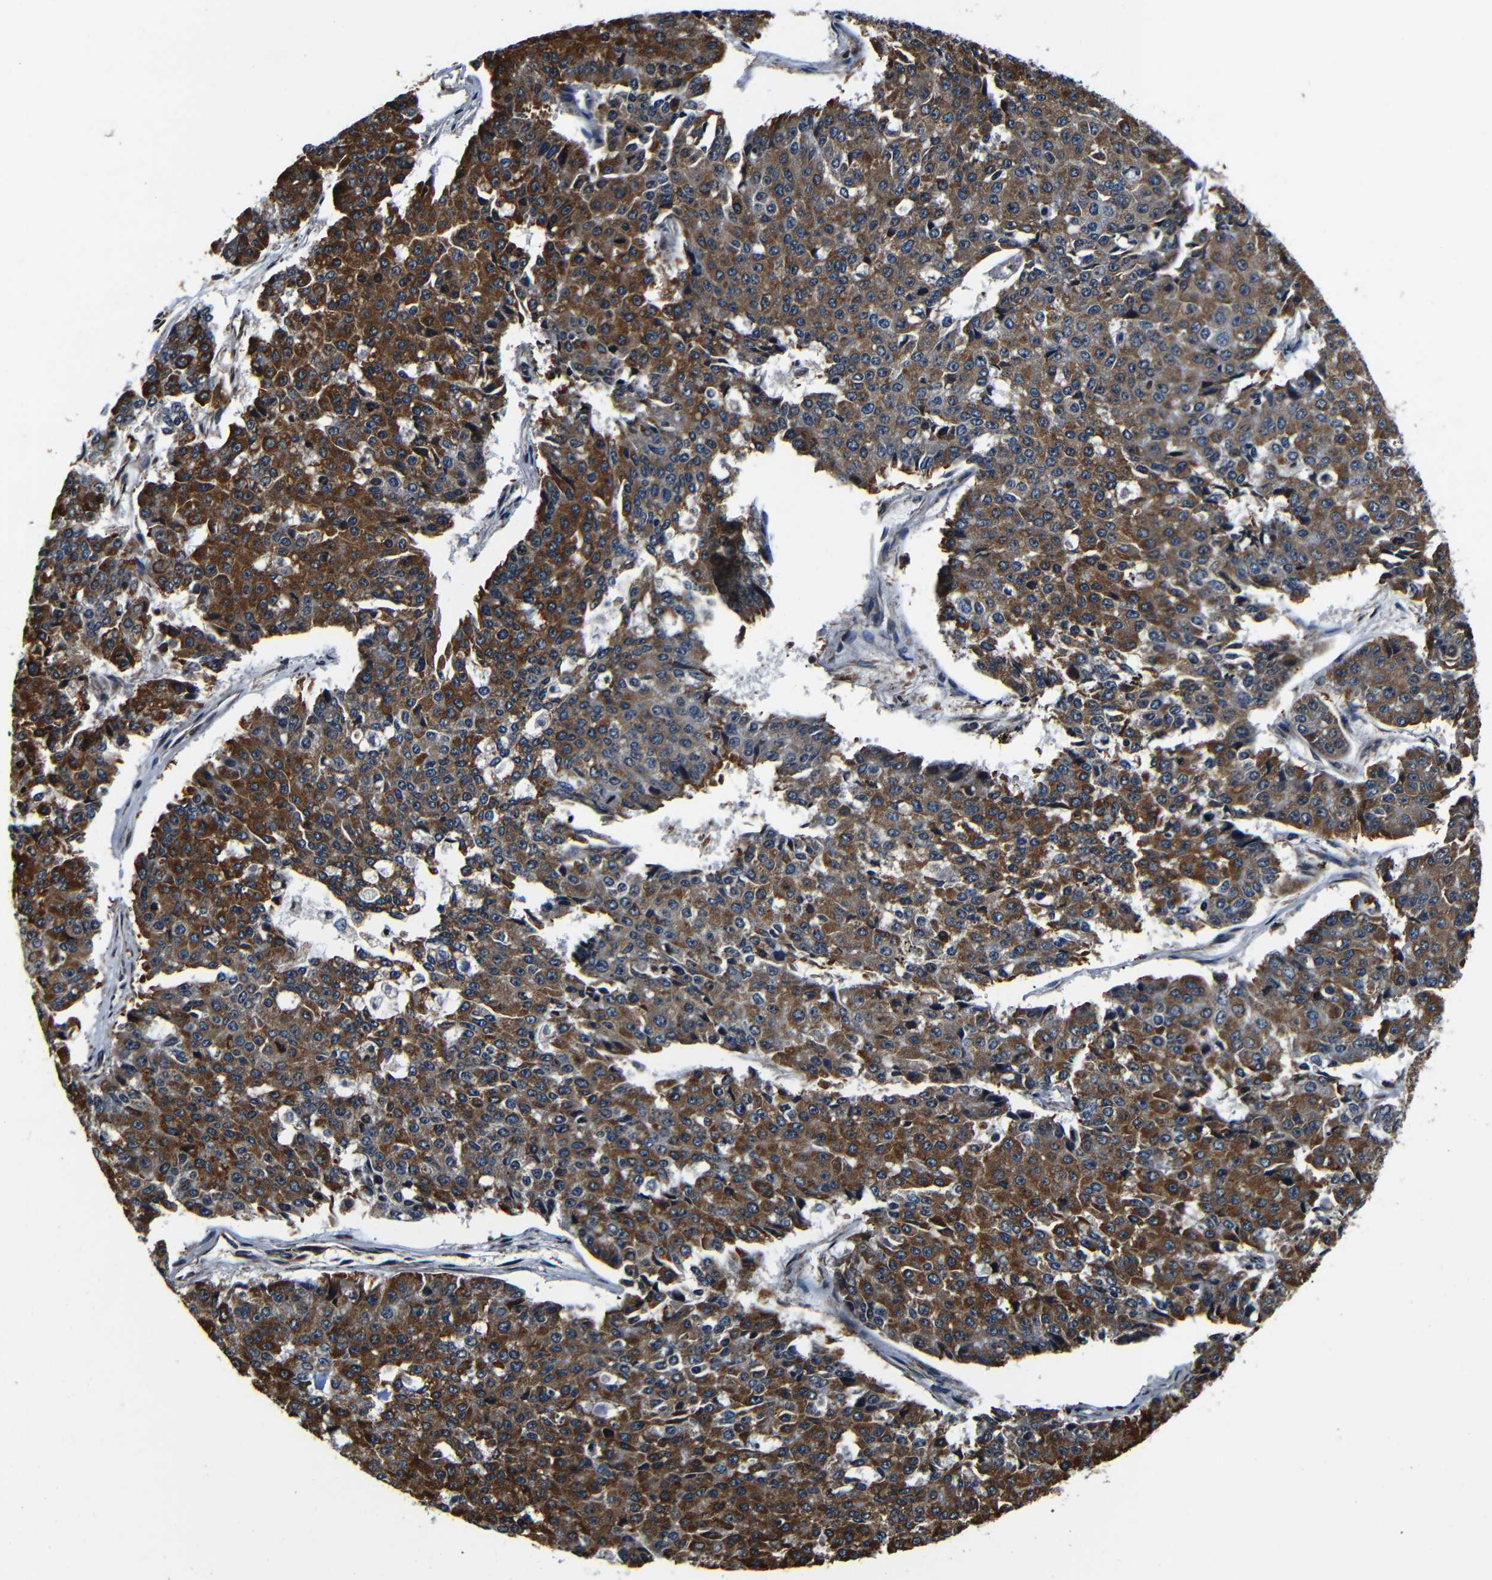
{"staining": {"intensity": "moderate", "quantity": ">75%", "location": "cytoplasmic/membranous"}, "tissue": "pancreatic cancer", "cell_type": "Tumor cells", "image_type": "cancer", "snomed": [{"axis": "morphology", "description": "Adenocarcinoma, NOS"}, {"axis": "topography", "description": "Pancreas"}], "caption": "Adenocarcinoma (pancreatic) stained with a brown dye reveals moderate cytoplasmic/membranous positive expression in about >75% of tumor cells.", "gene": "NCBP3", "patient": {"sex": "male", "age": 50}}